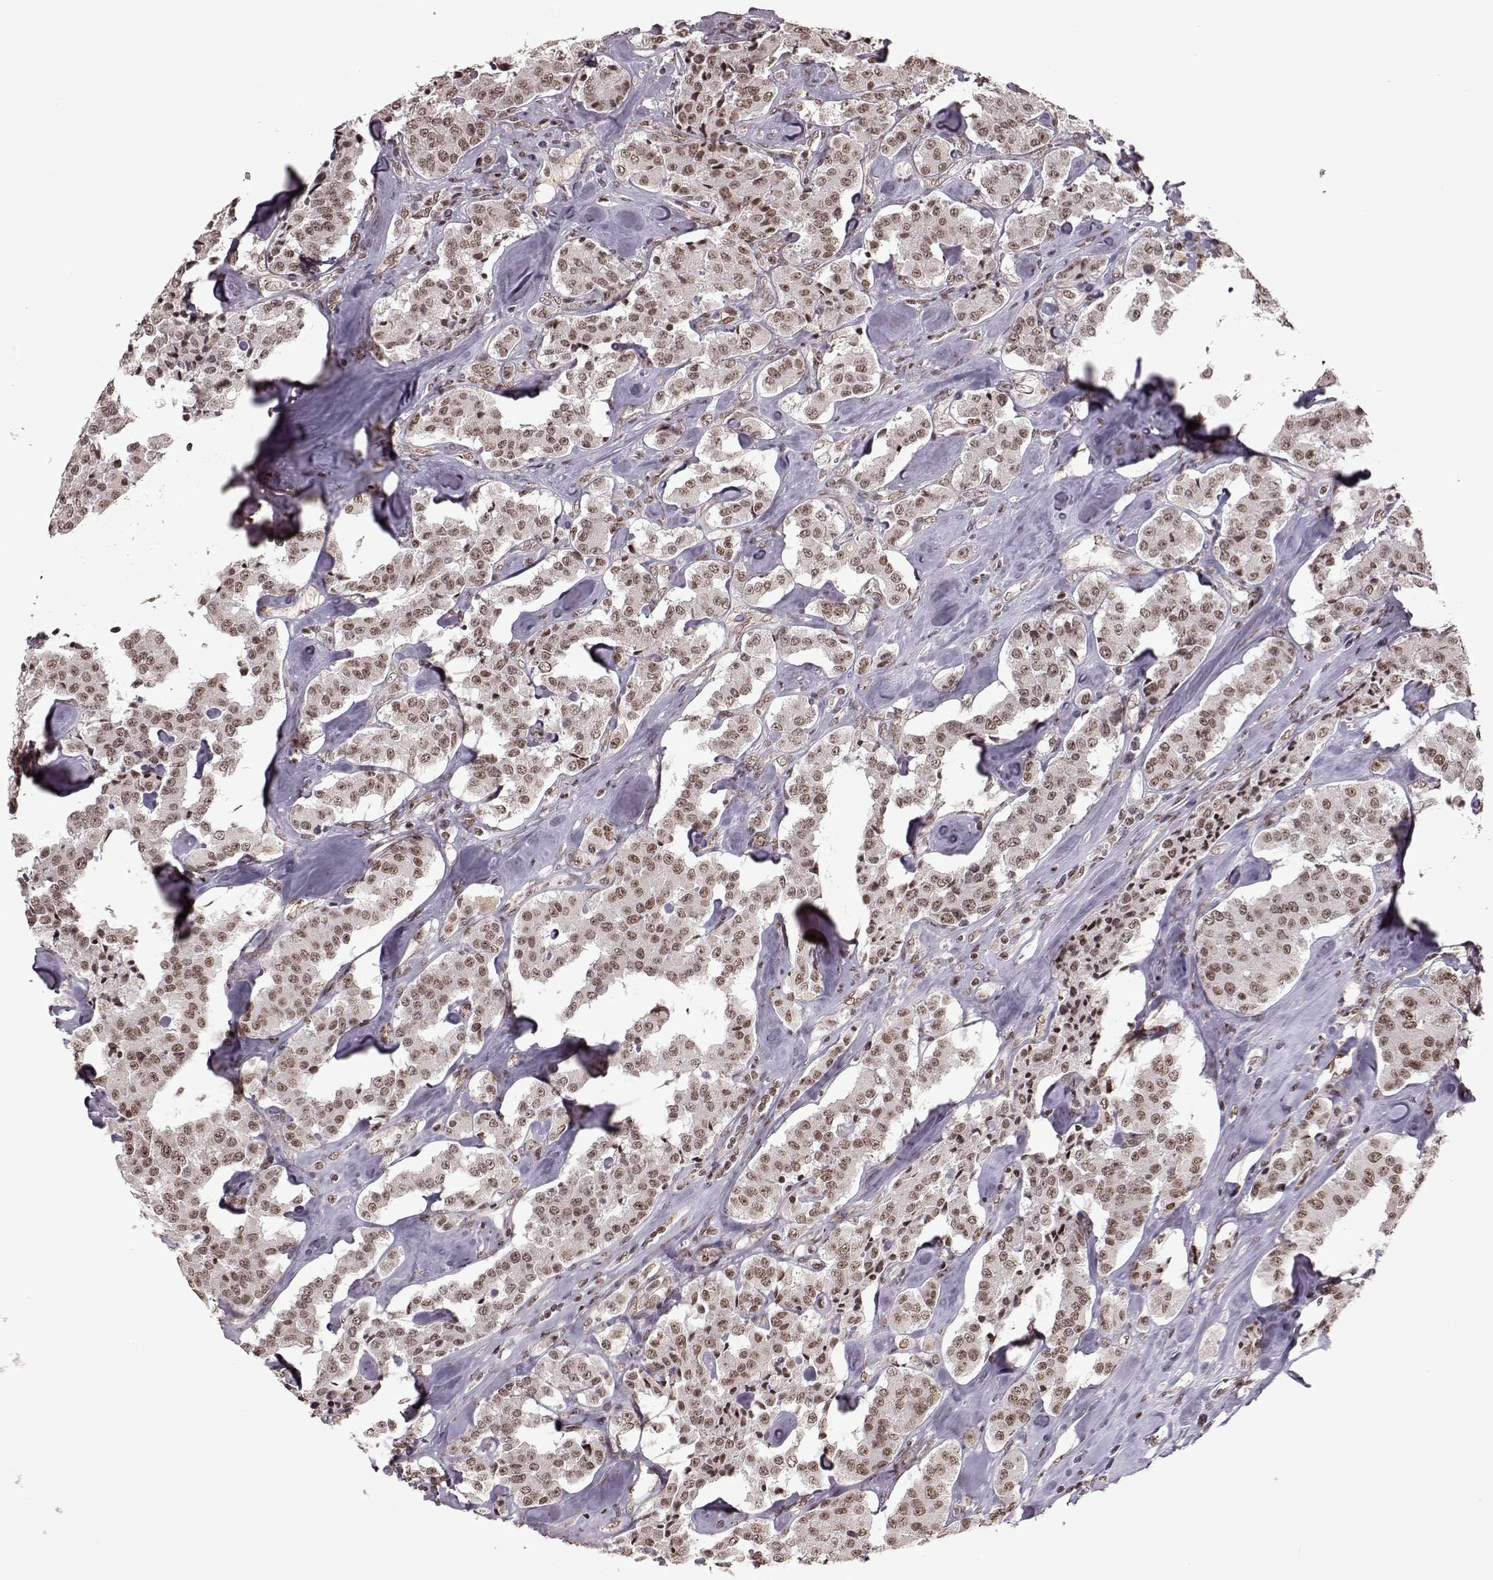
{"staining": {"intensity": "weak", "quantity": ">75%", "location": "nuclear"}, "tissue": "carcinoid", "cell_type": "Tumor cells", "image_type": "cancer", "snomed": [{"axis": "morphology", "description": "Carcinoid, malignant, NOS"}, {"axis": "topography", "description": "Pancreas"}], "caption": "About >75% of tumor cells in human carcinoid show weak nuclear protein expression as visualized by brown immunohistochemical staining.", "gene": "RRAGD", "patient": {"sex": "male", "age": 41}}